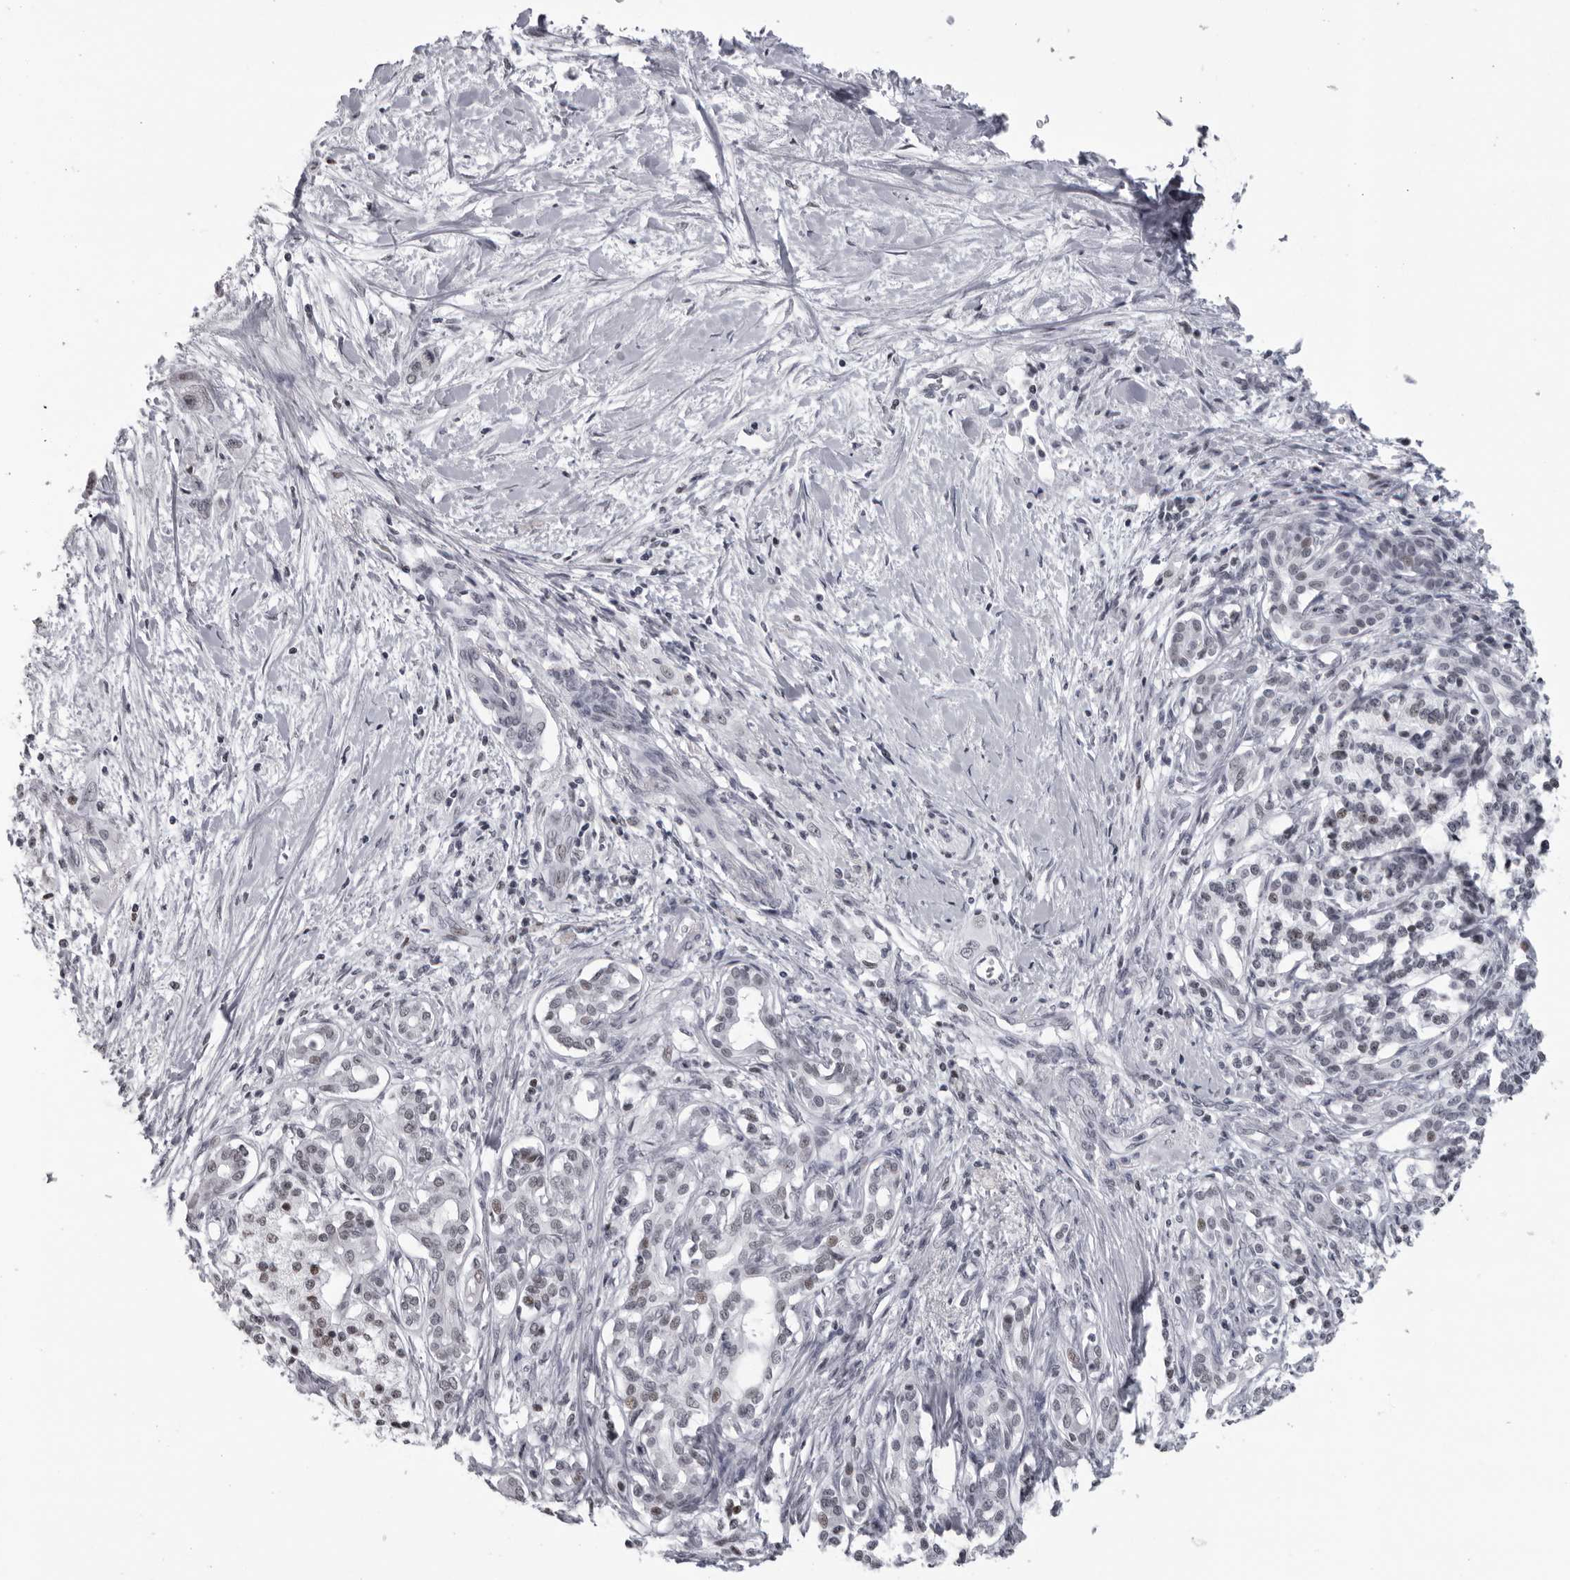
{"staining": {"intensity": "weak", "quantity": "<25%", "location": "nuclear"}, "tissue": "pancreatic cancer", "cell_type": "Tumor cells", "image_type": "cancer", "snomed": [{"axis": "morphology", "description": "Adenocarcinoma, NOS"}, {"axis": "topography", "description": "Pancreas"}], "caption": "Image shows no significant protein positivity in tumor cells of adenocarcinoma (pancreatic).", "gene": "ESPN", "patient": {"sex": "male", "age": 46}}